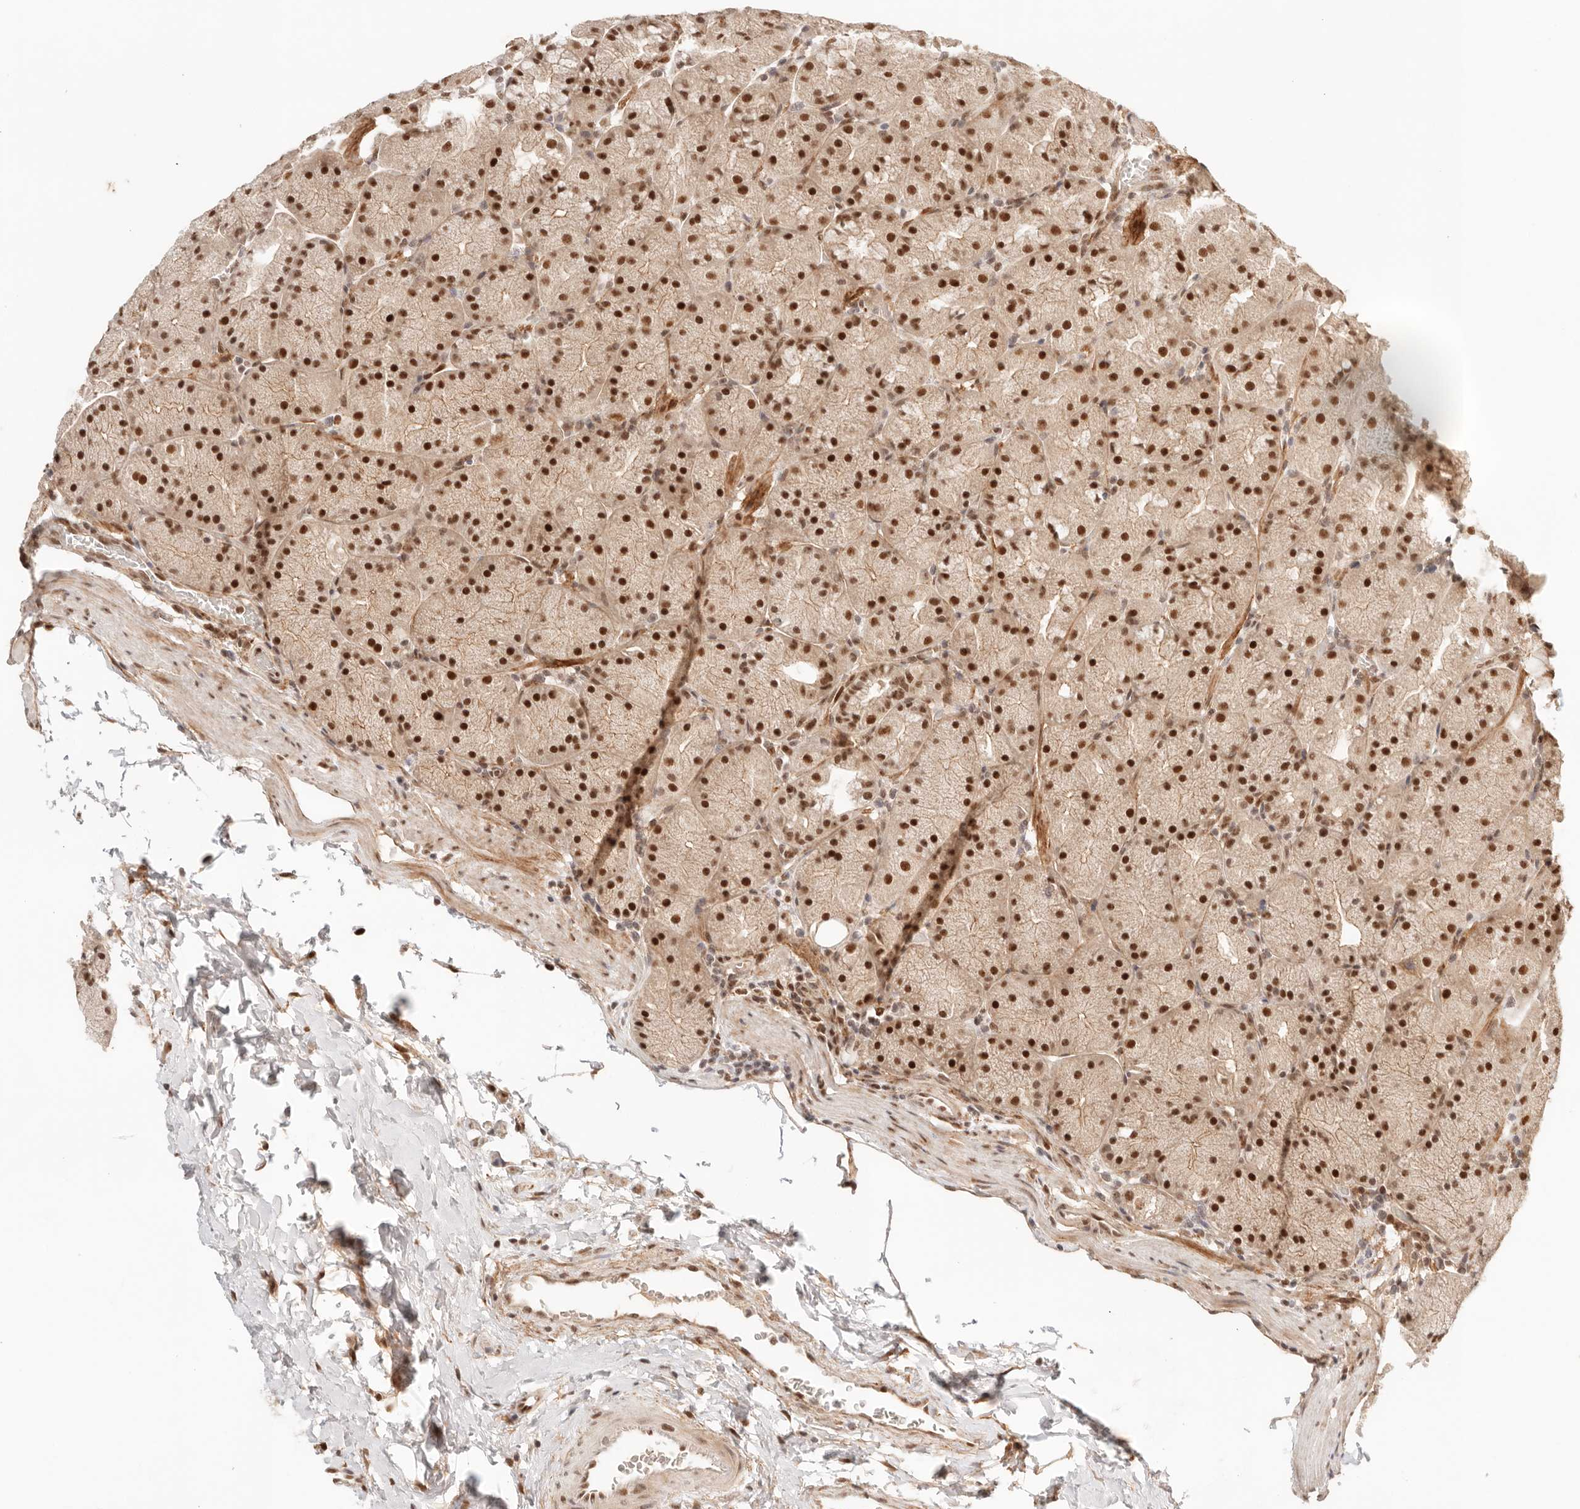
{"staining": {"intensity": "strong", "quantity": ">75%", "location": "nuclear"}, "tissue": "stomach", "cell_type": "Glandular cells", "image_type": "normal", "snomed": [{"axis": "morphology", "description": "Normal tissue, NOS"}, {"axis": "topography", "description": "Stomach, upper"}, {"axis": "topography", "description": "Stomach"}], "caption": "Immunohistochemical staining of benign human stomach reveals high levels of strong nuclear staining in approximately >75% of glandular cells. The staining was performed using DAB (3,3'-diaminobenzidine), with brown indicating positive protein expression. Nuclei are stained blue with hematoxylin.", "gene": "GTF2E2", "patient": {"sex": "male", "age": 48}}